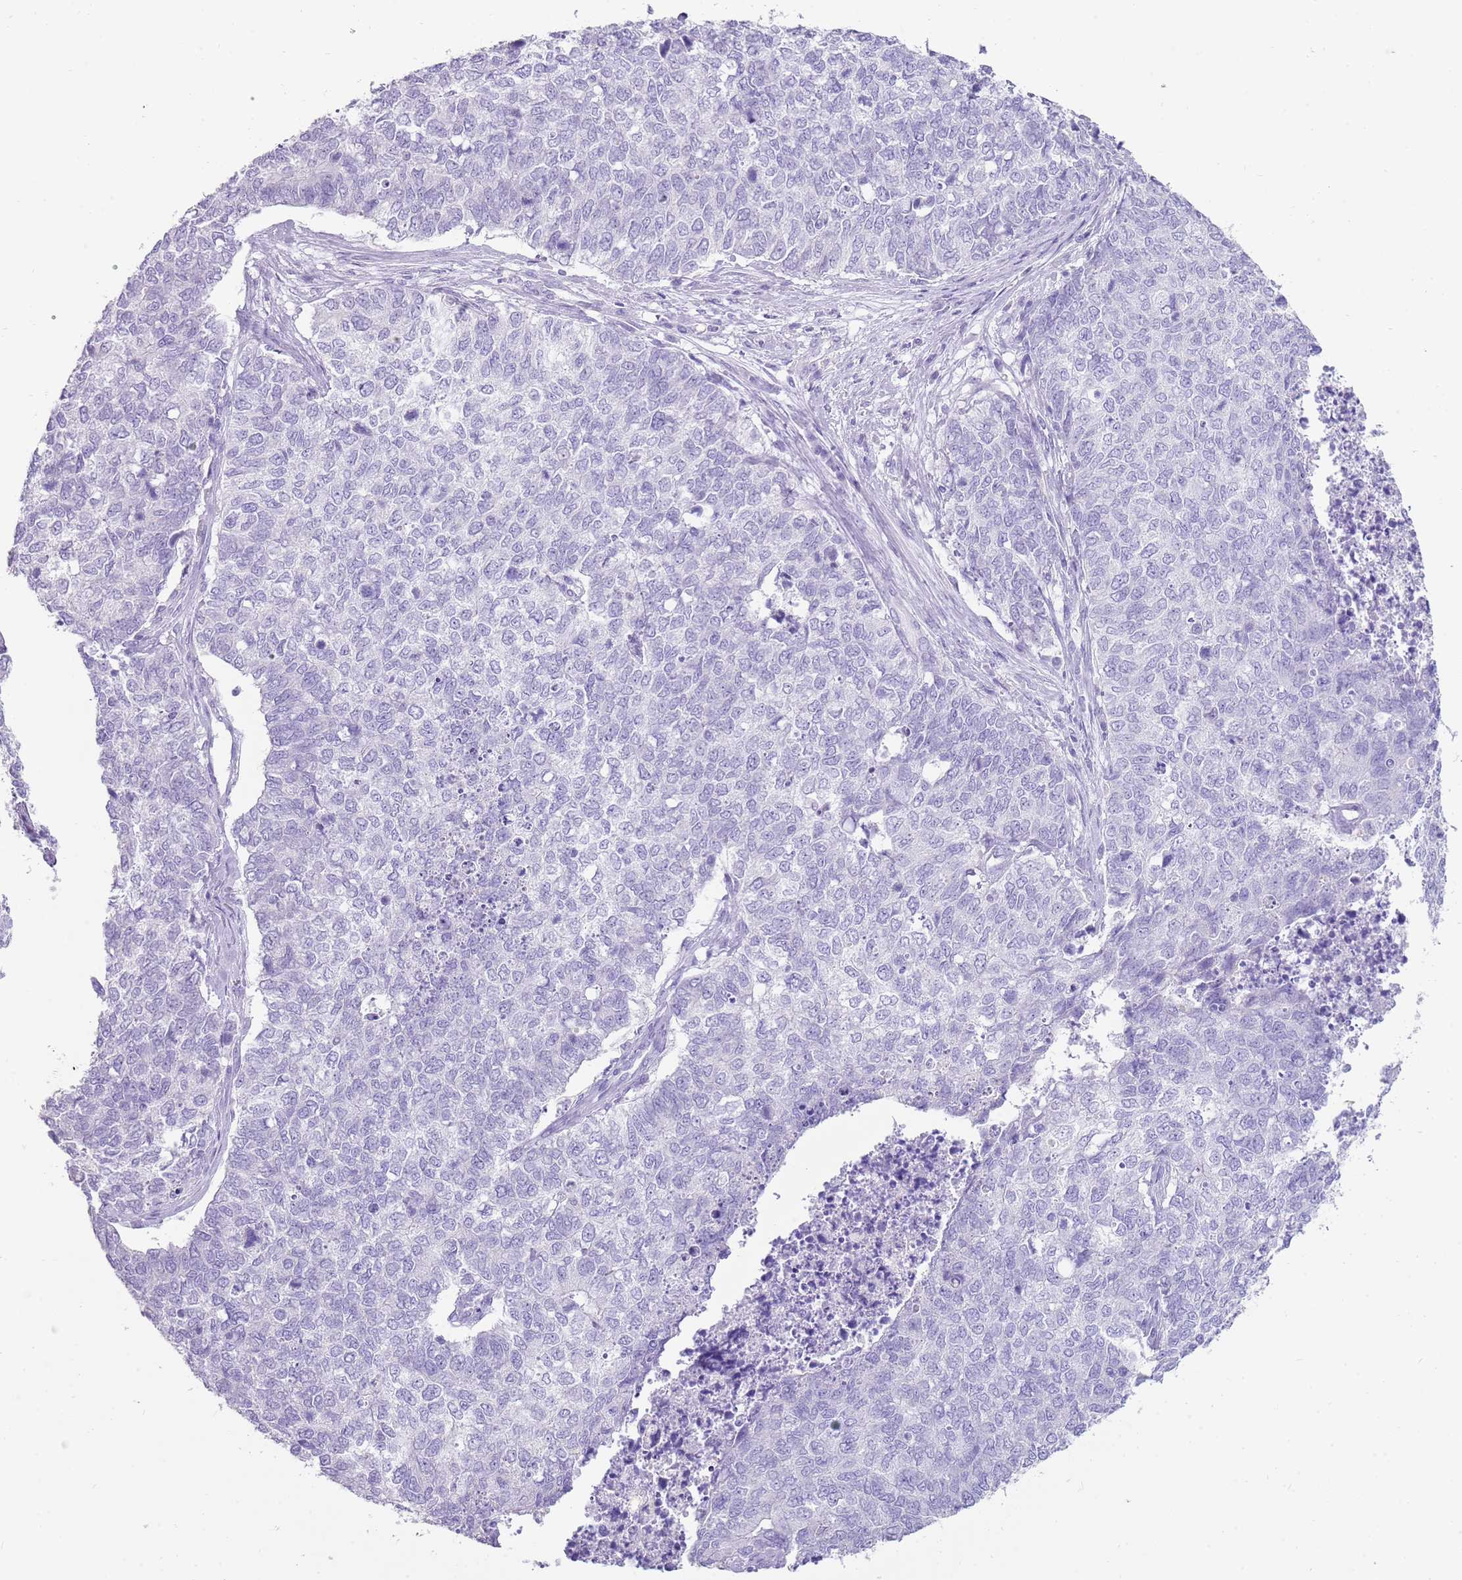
{"staining": {"intensity": "negative", "quantity": "none", "location": "none"}, "tissue": "cervical cancer", "cell_type": "Tumor cells", "image_type": "cancer", "snomed": [{"axis": "morphology", "description": "Squamous cell carcinoma, NOS"}, {"axis": "topography", "description": "Cervix"}], "caption": "This is an IHC photomicrograph of squamous cell carcinoma (cervical). There is no expression in tumor cells.", "gene": "NBPF3", "patient": {"sex": "female", "age": 63}}